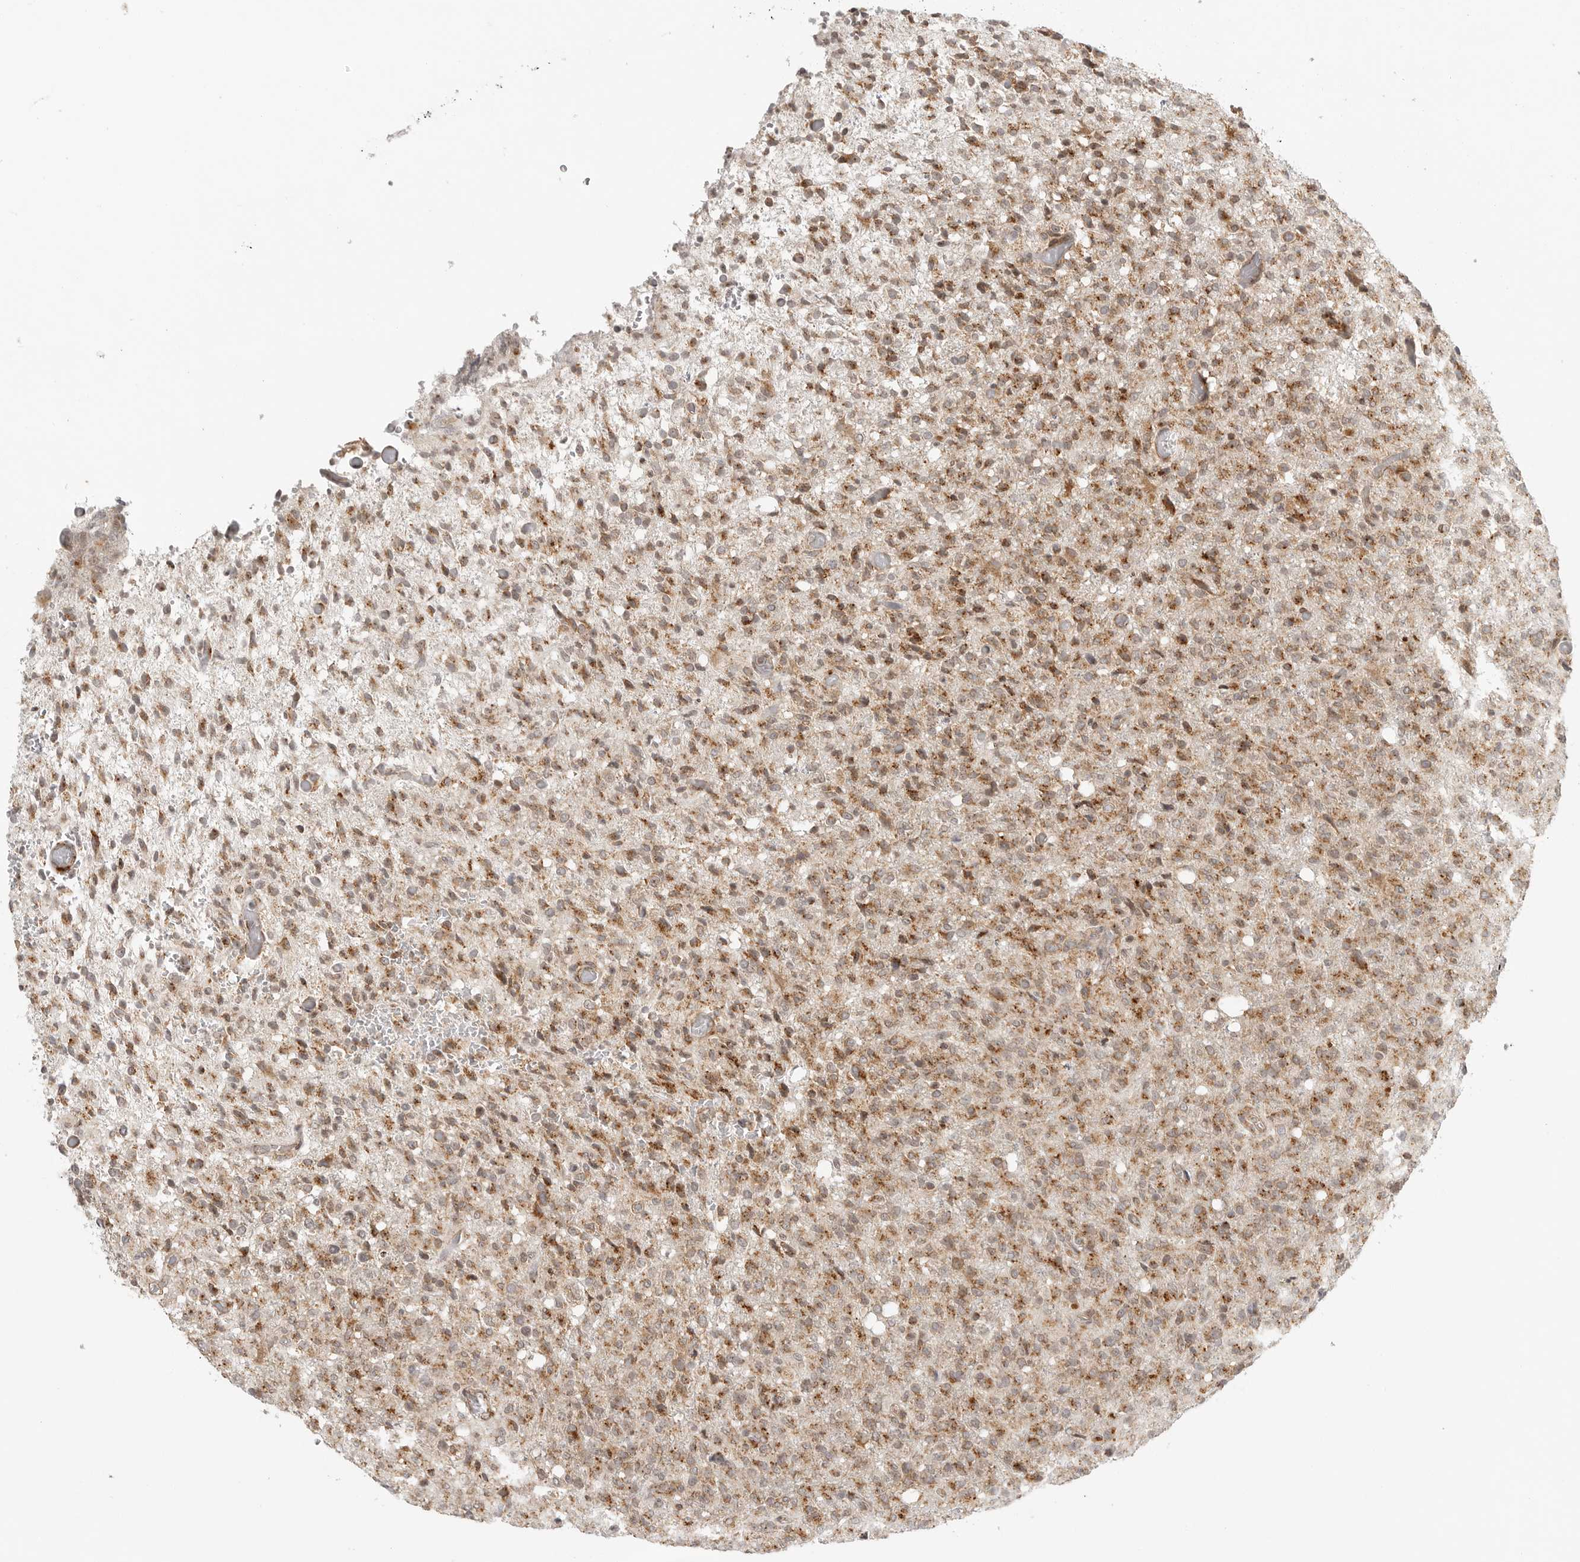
{"staining": {"intensity": "moderate", "quantity": ">75%", "location": "cytoplasmic/membranous"}, "tissue": "glioma", "cell_type": "Tumor cells", "image_type": "cancer", "snomed": [{"axis": "morphology", "description": "Glioma, malignant, High grade"}, {"axis": "topography", "description": "Brain"}], "caption": "A high-resolution image shows immunohistochemistry staining of glioma, which demonstrates moderate cytoplasmic/membranous positivity in about >75% of tumor cells.", "gene": "IDUA", "patient": {"sex": "female", "age": 57}}